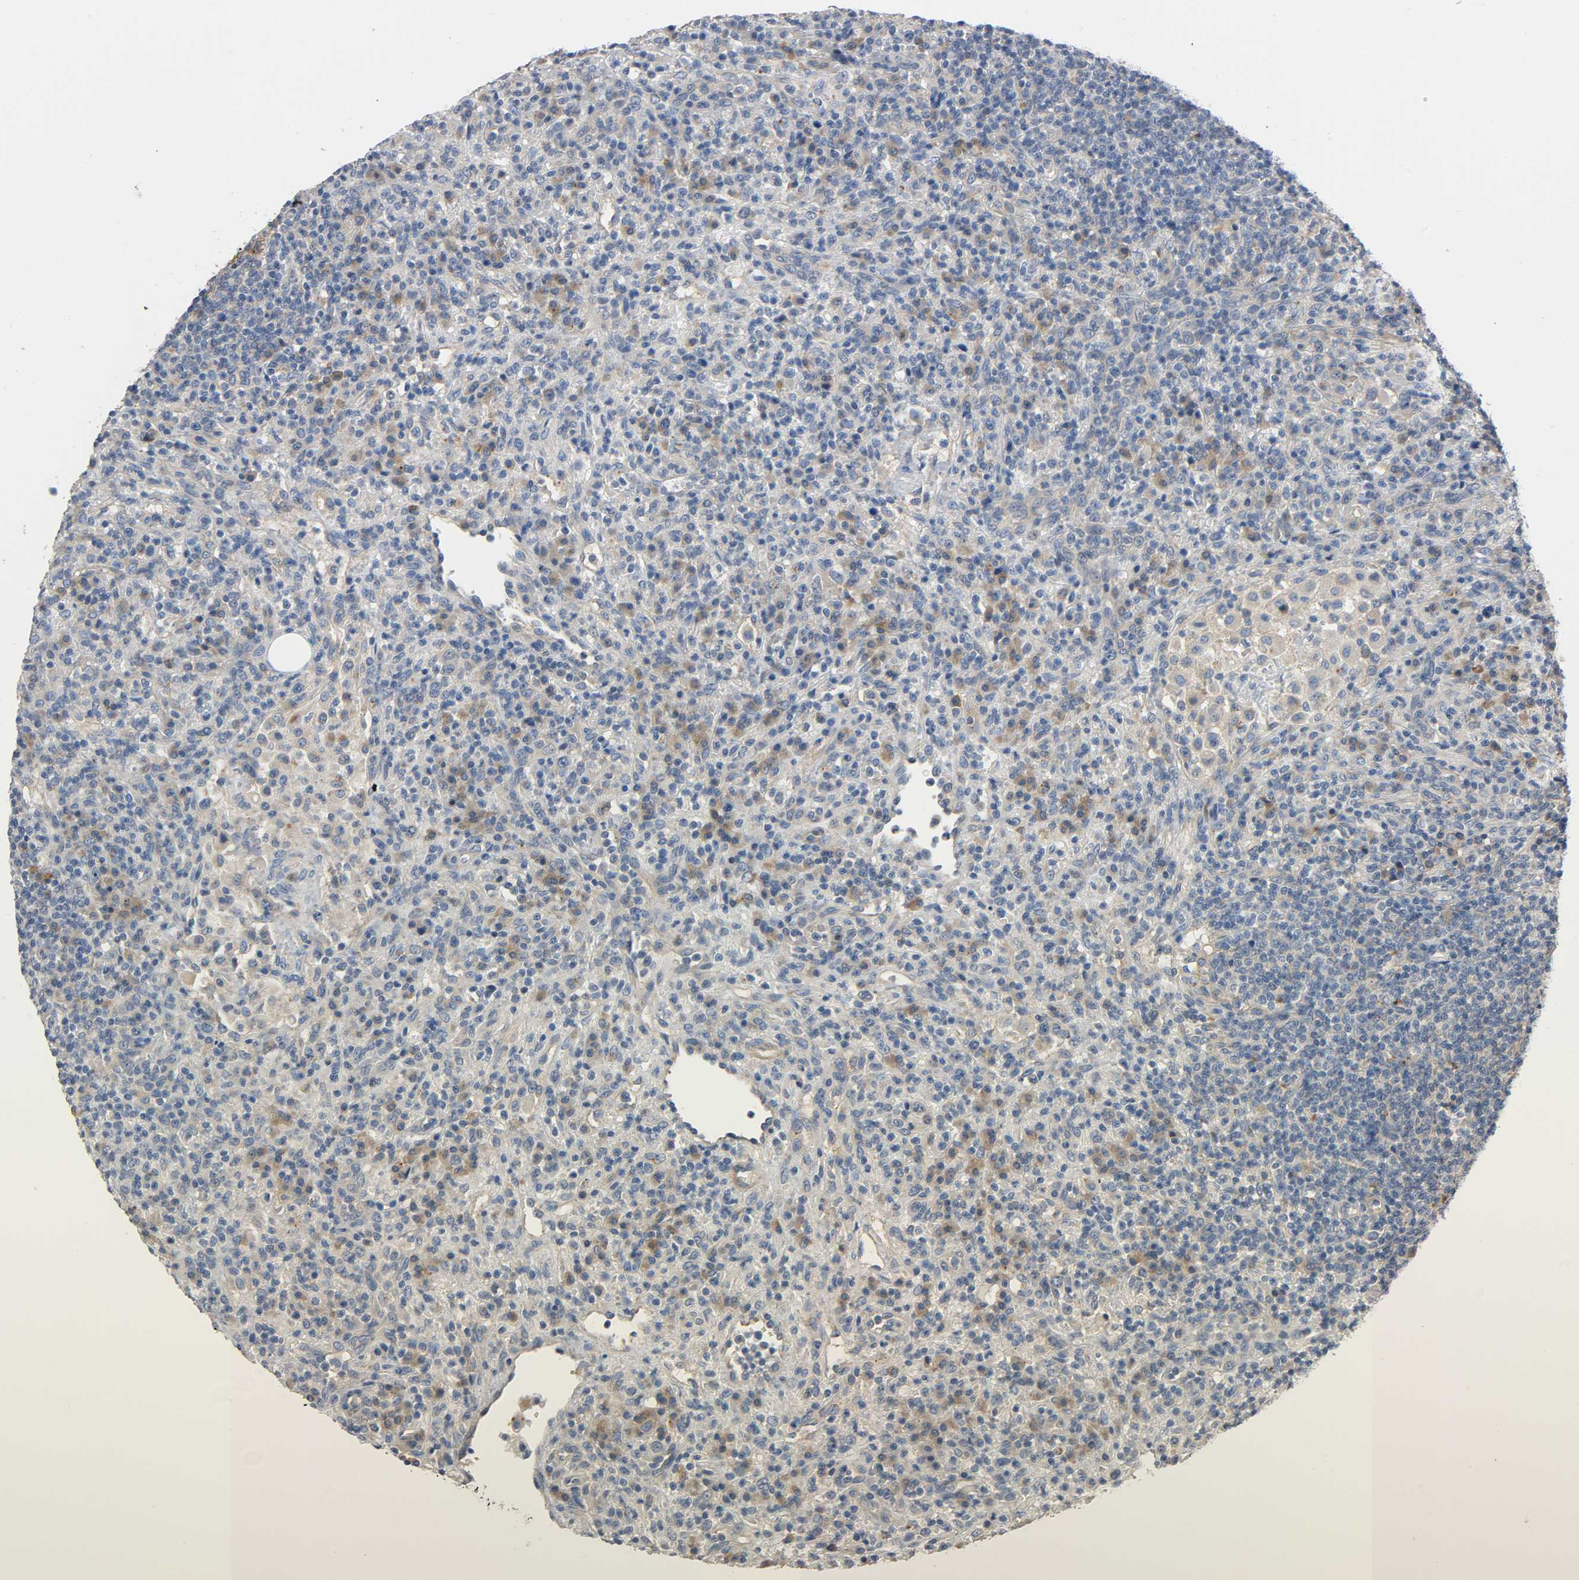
{"staining": {"intensity": "moderate", "quantity": "25%-75%", "location": "cytoplasmic/membranous"}, "tissue": "lymphoma", "cell_type": "Tumor cells", "image_type": "cancer", "snomed": [{"axis": "morphology", "description": "Hodgkin's disease, NOS"}, {"axis": "topography", "description": "Lymph node"}], "caption": "Immunohistochemical staining of human Hodgkin's disease demonstrates medium levels of moderate cytoplasmic/membranous protein staining in approximately 25%-75% of tumor cells.", "gene": "ARPC1A", "patient": {"sex": "male", "age": 65}}